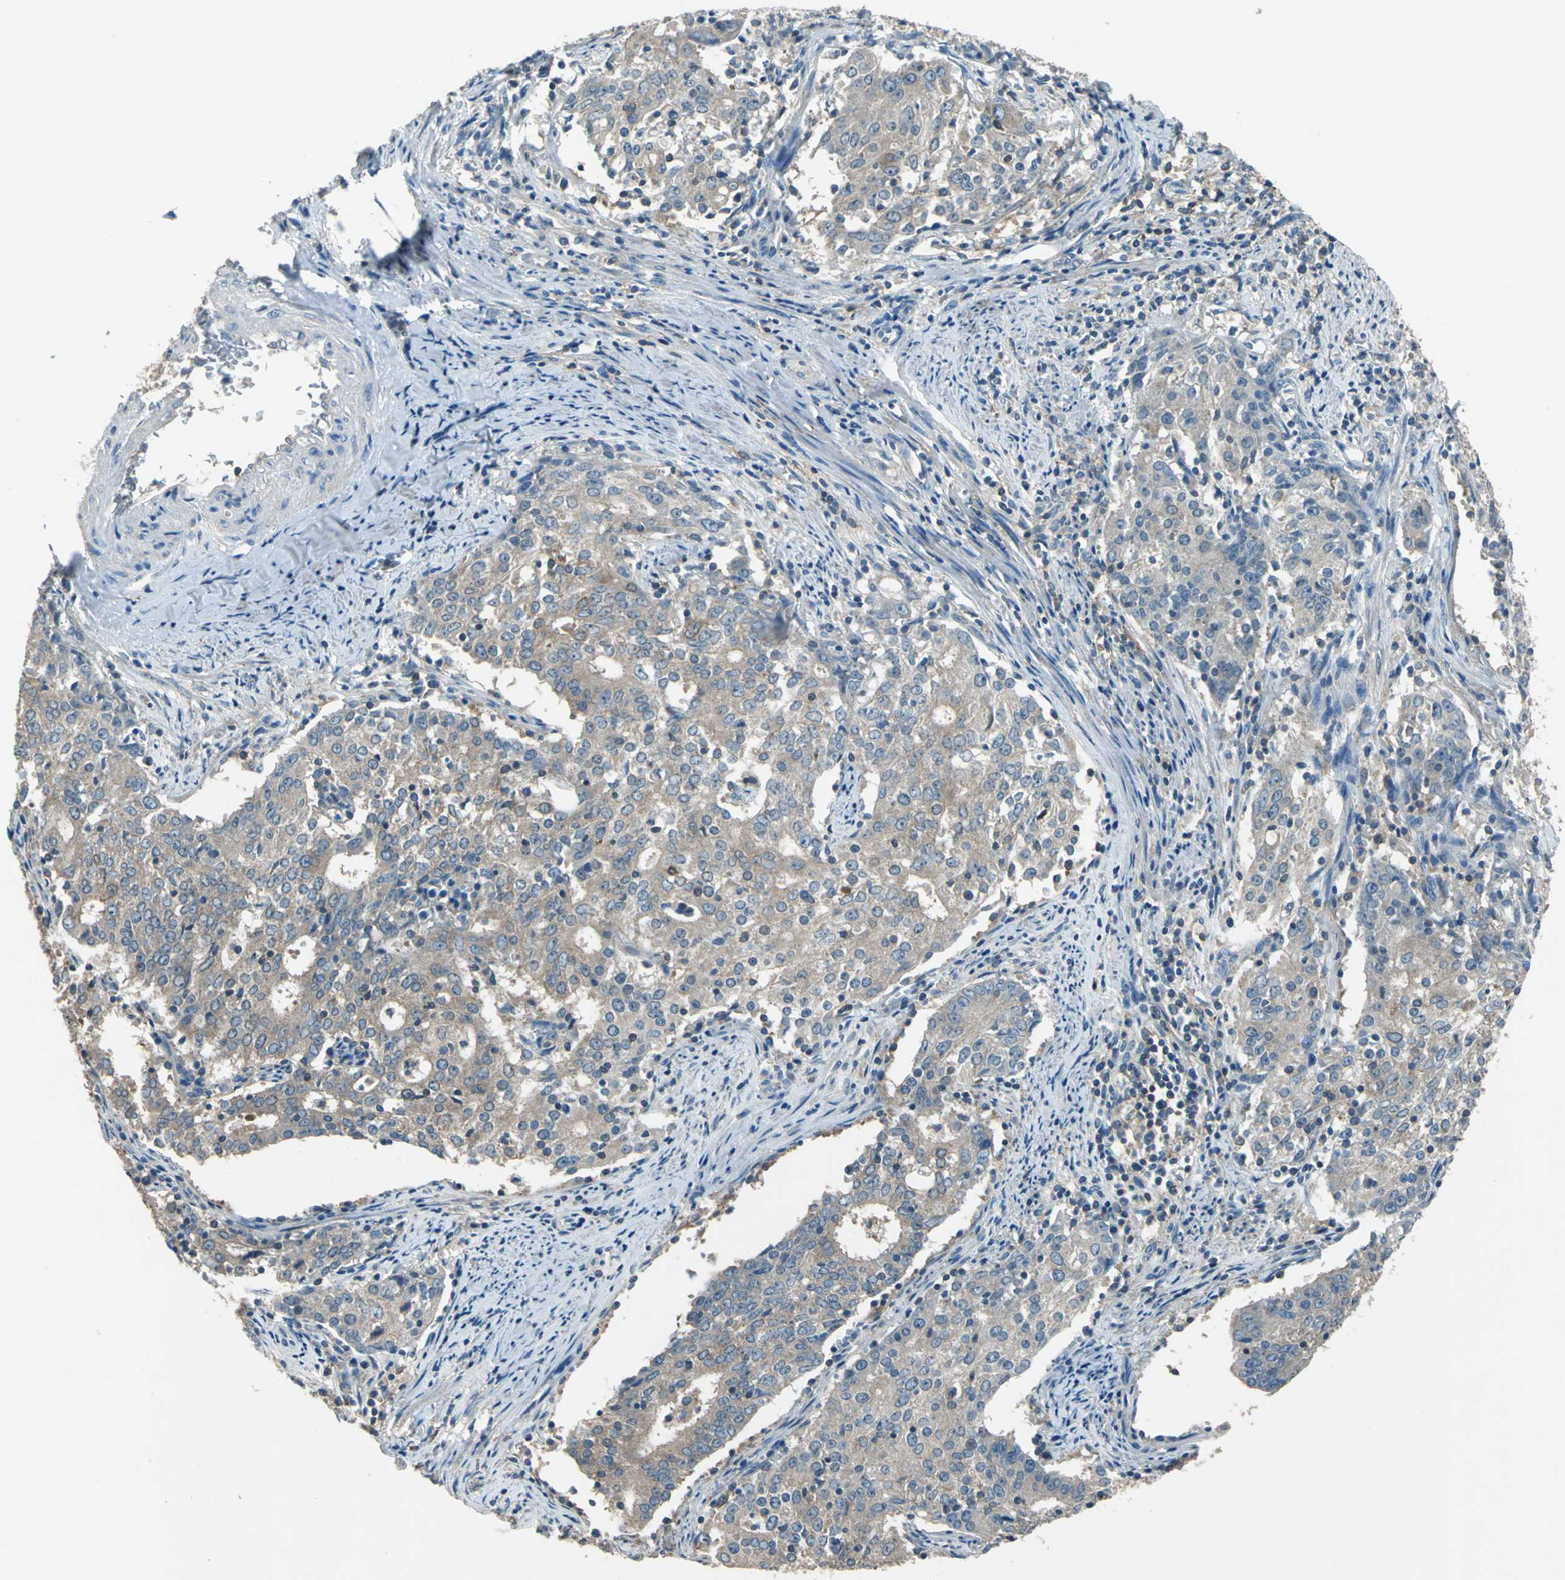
{"staining": {"intensity": "weak", "quantity": "25%-75%", "location": "cytoplasmic/membranous"}, "tissue": "cervical cancer", "cell_type": "Tumor cells", "image_type": "cancer", "snomed": [{"axis": "morphology", "description": "Adenocarcinoma, NOS"}, {"axis": "topography", "description": "Cervix"}], "caption": "Protein expression analysis of human adenocarcinoma (cervical) reveals weak cytoplasmic/membranous staining in about 25%-75% of tumor cells.", "gene": "PRKCA", "patient": {"sex": "female", "age": 44}}